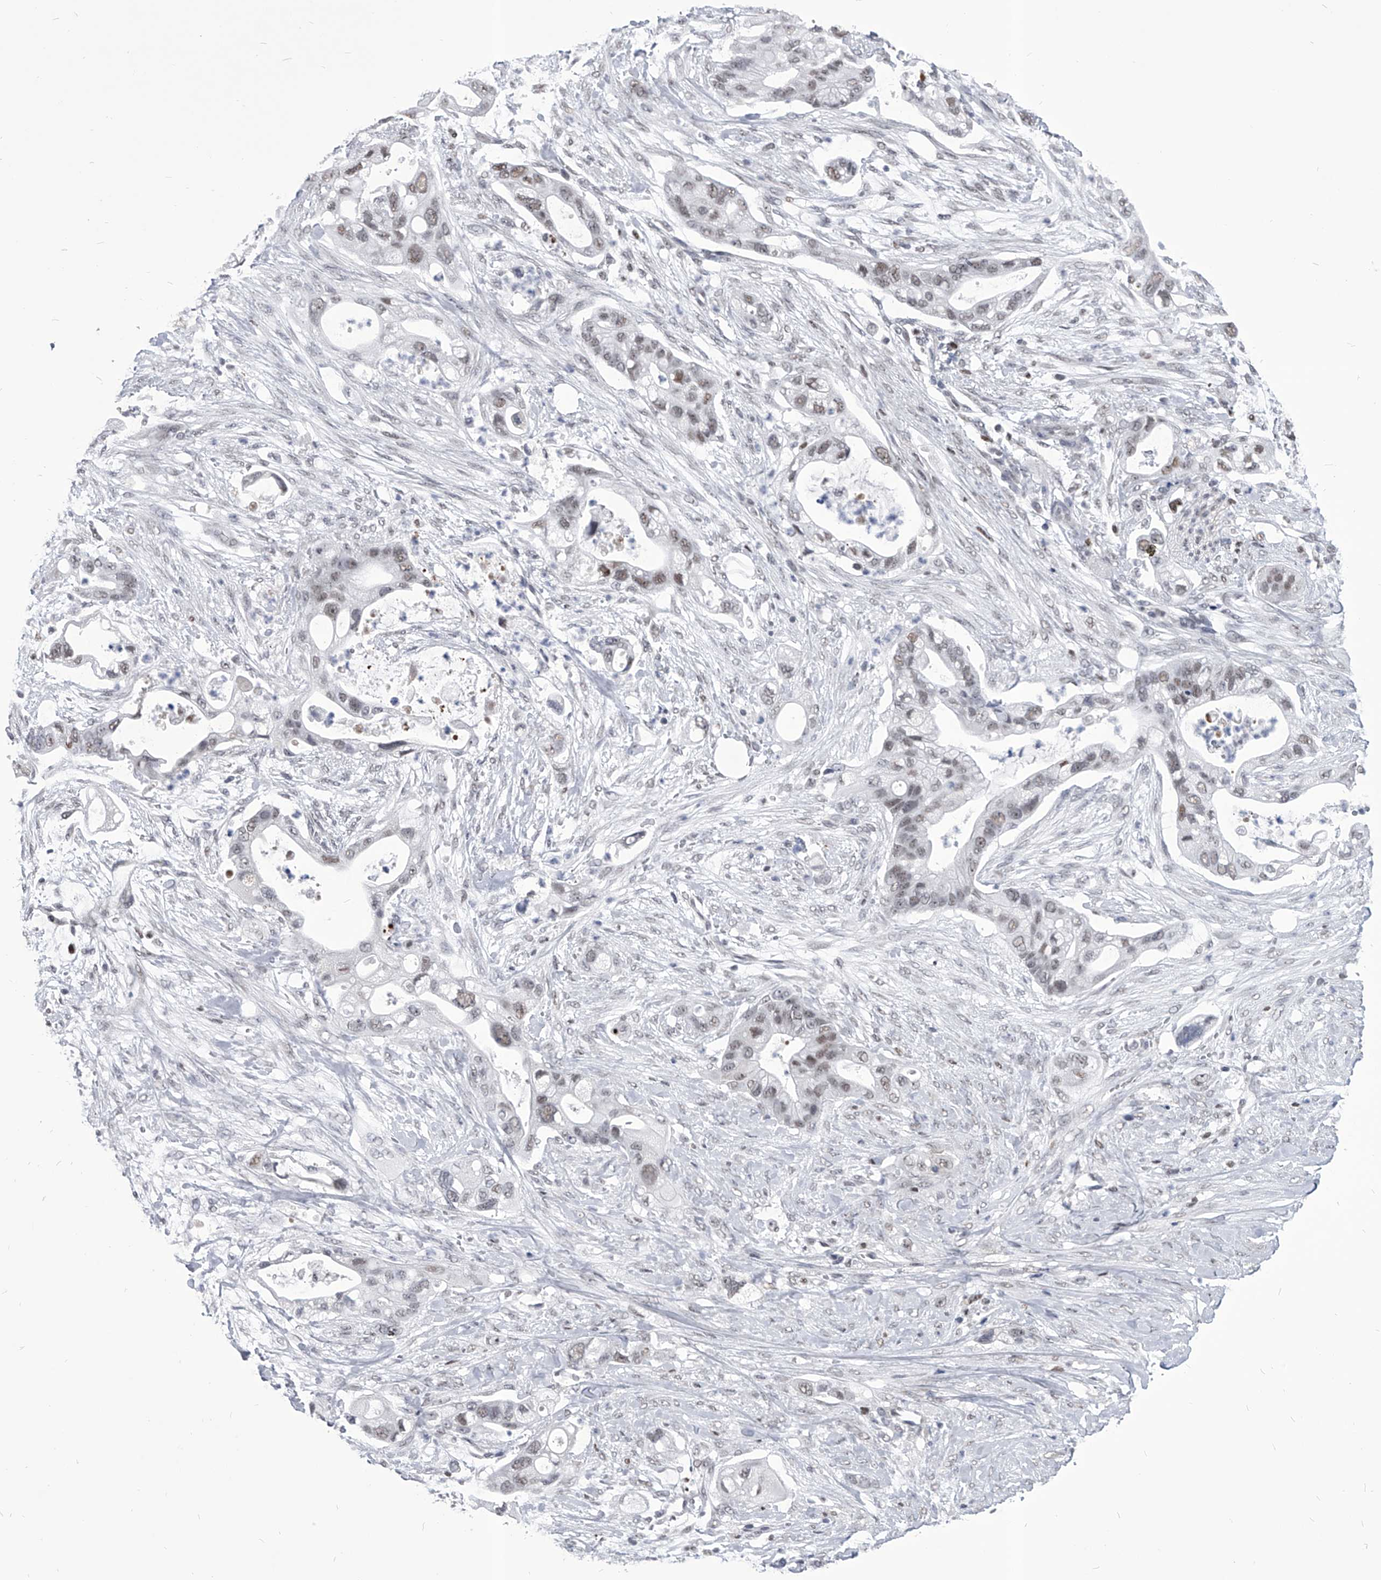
{"staining": {"intensity": "weak", "quantity": "25%-75%", "location": "nuclear"}, "tissue": "pancreatic cancer", "cell_type": "Tumor cells", "image_type": "cancer", "snomed": [{"axis": "morphology", "description": "Adenocarcinoma, NOS"}, {"axis": "topography", "description": "Pancreas"}], "caption": "Immunohistochemistry (IHC) photomicrograph of human adenocarcinoma (pancreatic) stained for a protein (brown), which displays low levels of weak nuclear staining in about 25%-75% of tumor cells.", "gene": "CMTR1", "patient": {"sex": "male", "age": 53}}